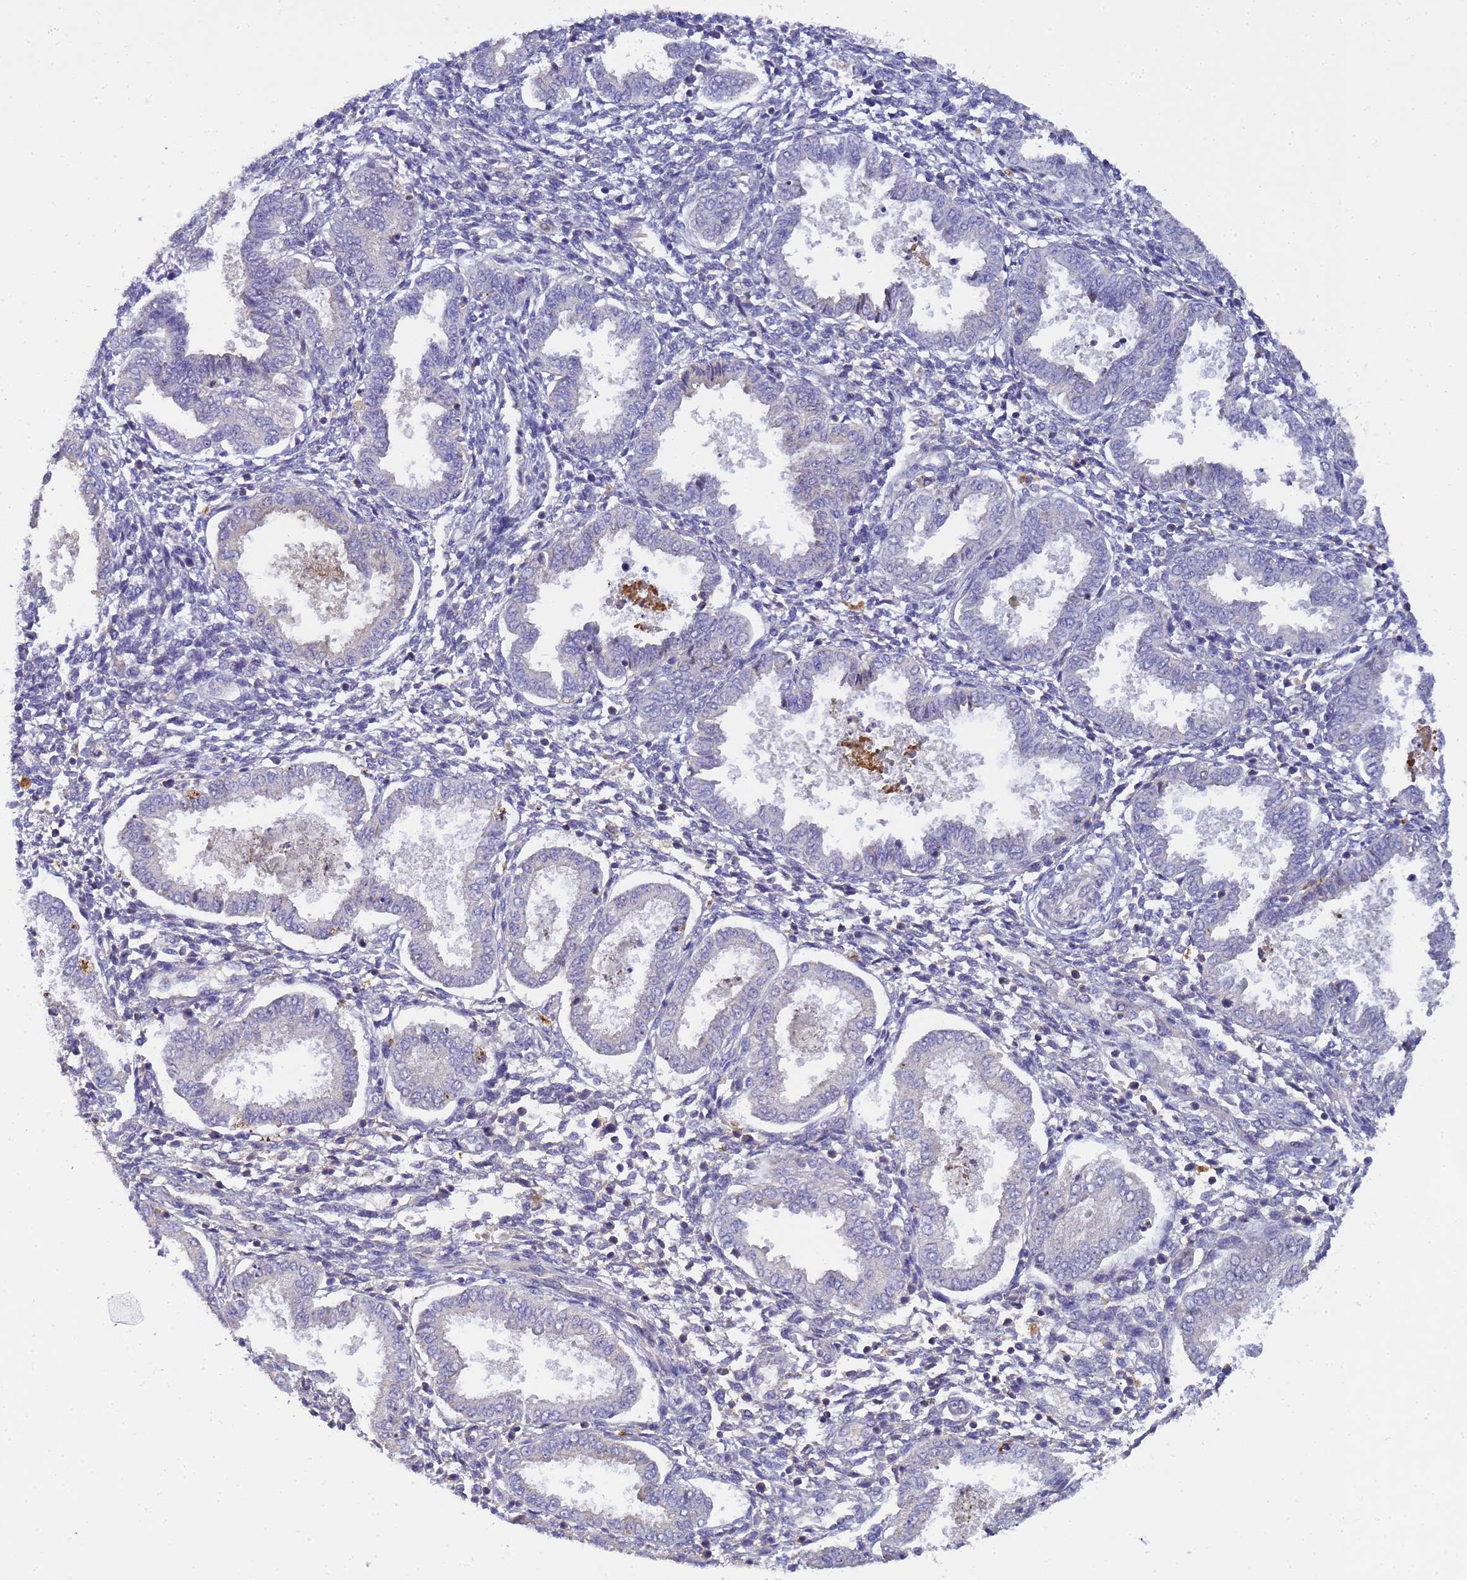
{"staining": {"intensity": "negative", "quantity": "none", "location": "none"}, "tissue": "endometrium", "cell_type": "Cells in endometrial stroma", "image_type": "normal", "snomed": [{"axis": "morphology", "description": "Normal tissue, NOS"}, {"axis": "topography", "description": "Endometrium"}], "caption": "Immunohistochemistry (IHC) micrograph of normal human endometrium stained for a protein (brown), which shows no expression in cells in endometrial stroma.", "gene": "TBCD", "patient": {"sex": "female", "age": 33}}